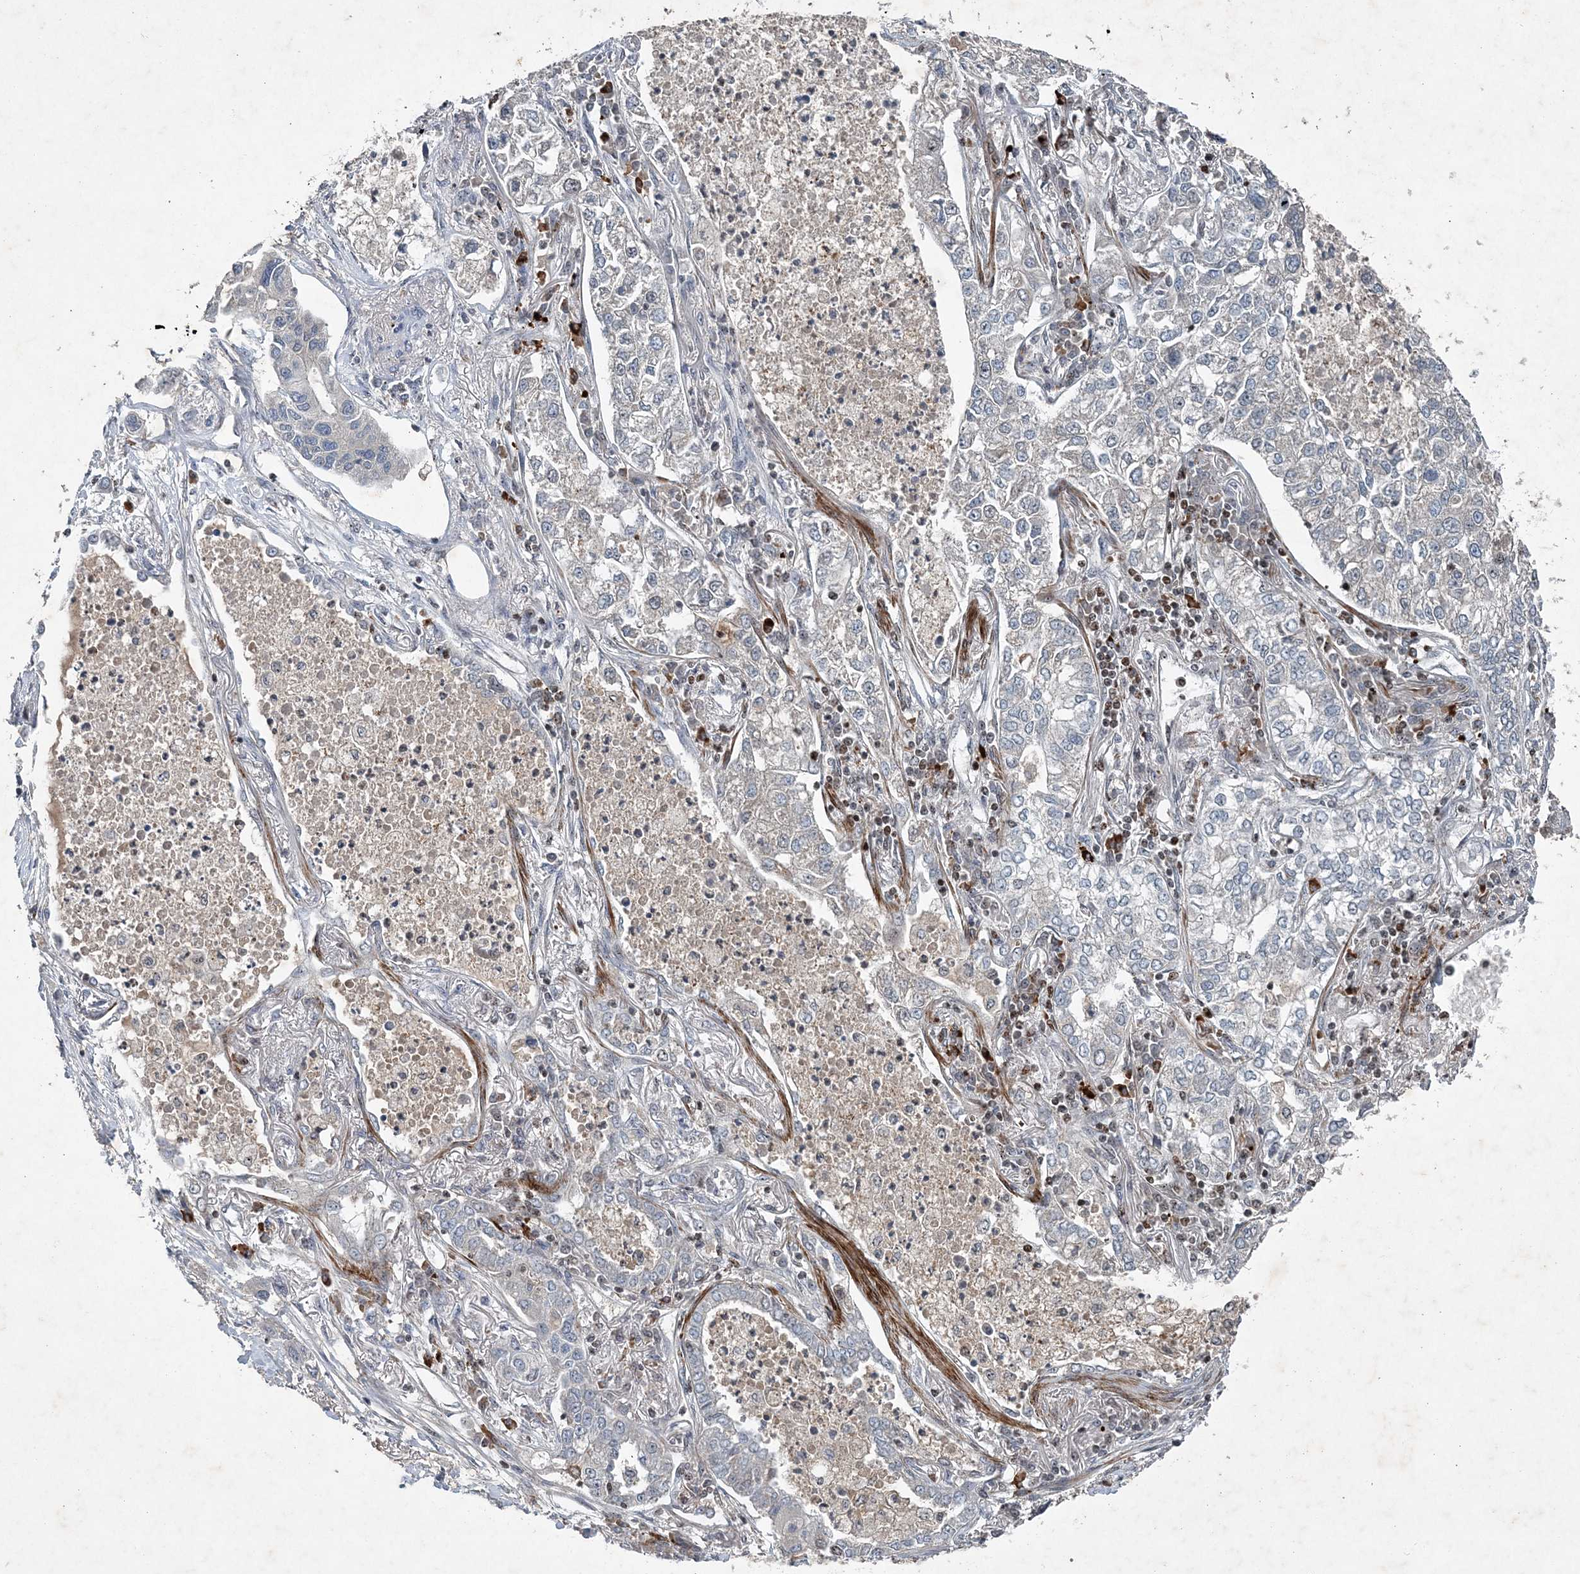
{"staining": {"intensity": "negative", "quantity": "none", "location": "none"}, "tissue": "lung cancer", "cell_type": "Tumor cells", "image_type": "cancer", "snomed": [{"axis": "morphology", "description": "Adenocarcinoma, NOS"}, {"axis": "topography", "description": "Lung"}], "caption": "Adenocarcinoma (lung) was stained to show a protein in brown. There is no significant staining in tumor cells.", "gene": "QTRT2", "patient": {"sex": "male", "age": 49}}